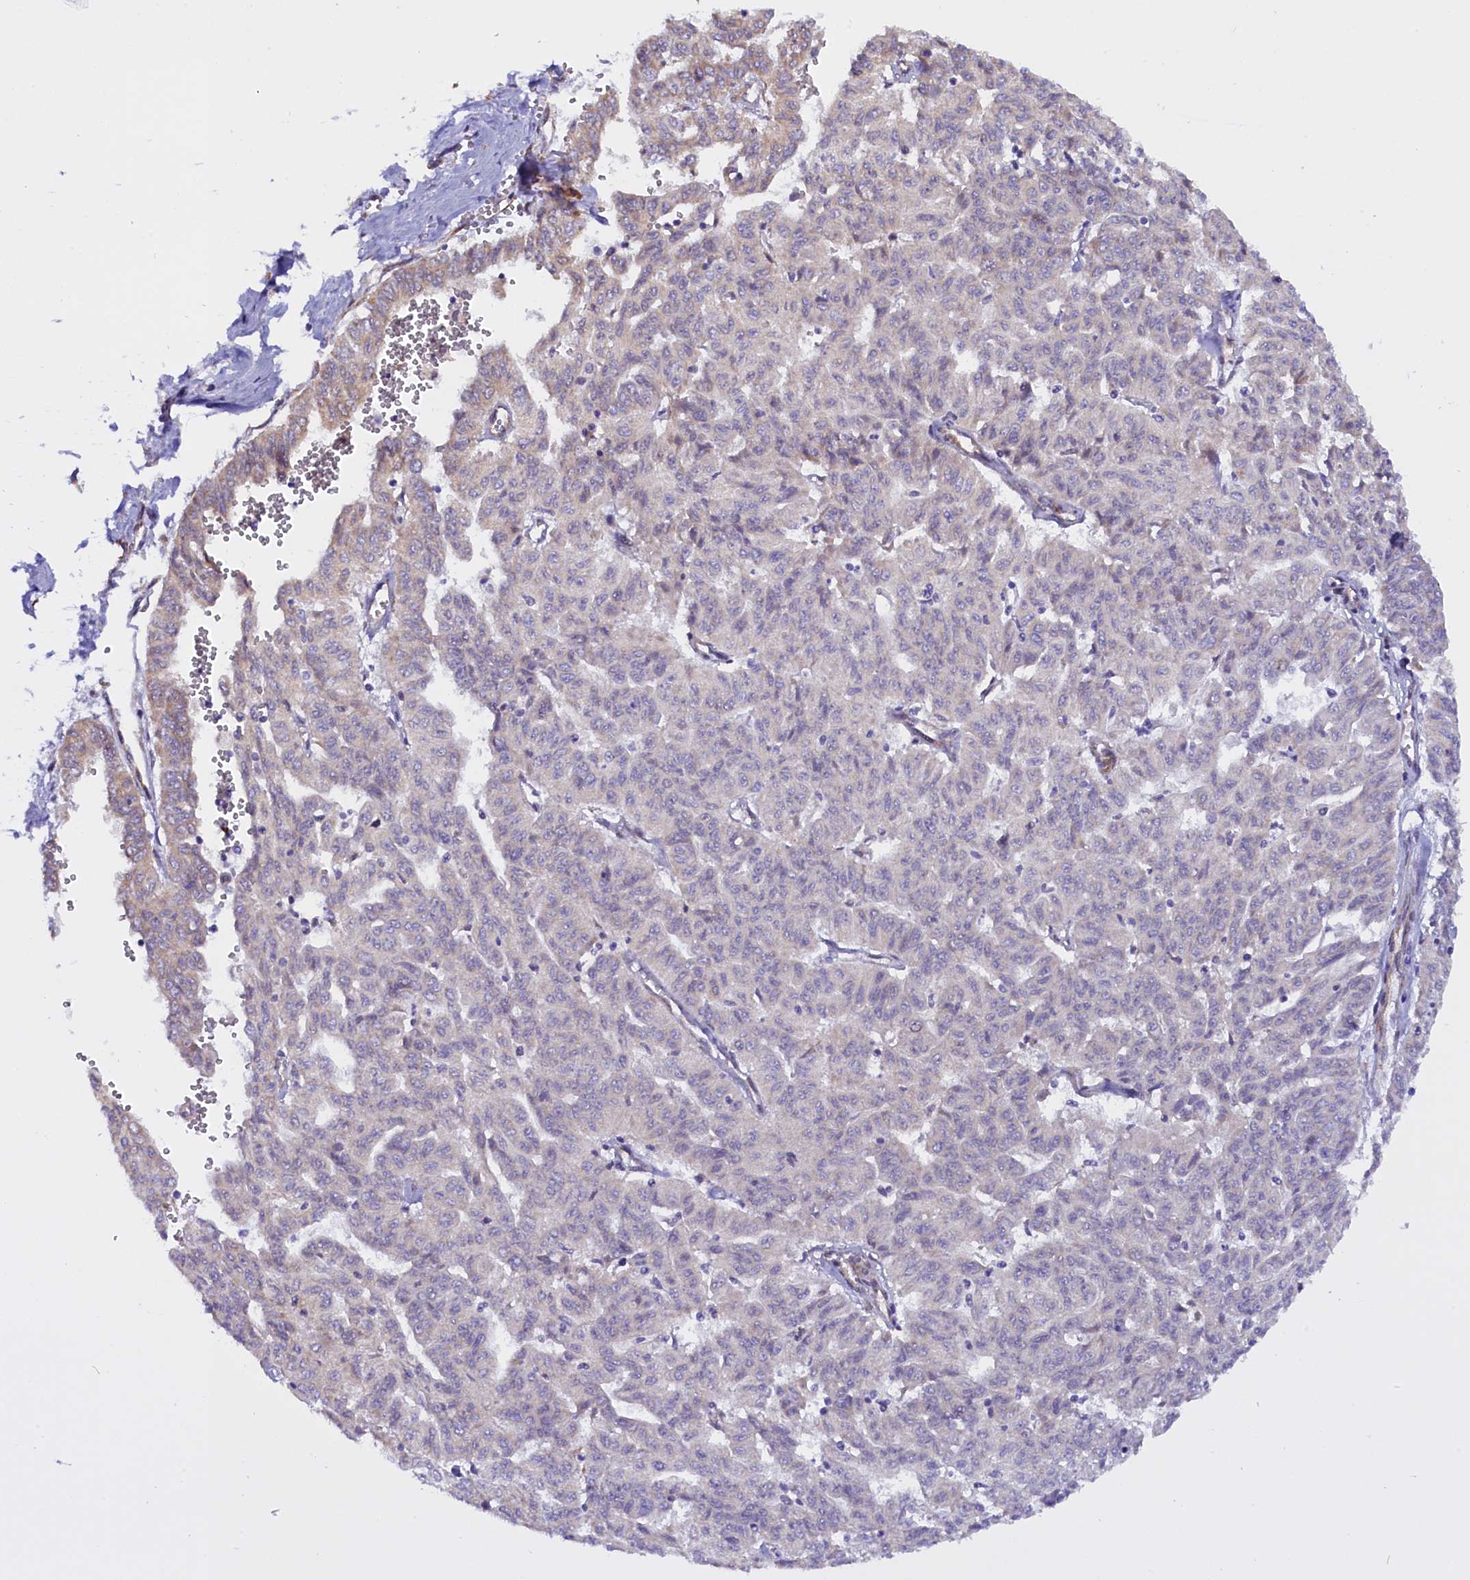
{"staining": {"intensity": "weak", "quantity": "<25%", "location": "cytoplasmic/membranous"}, "tissue": "liver cancer", "cell_type": "Tumor cells", "image_type": "cancer", "snomed": [{"axis": "morphology", "description": "Cholangiocarcinoma"}, {"axis": "topography", "description": "Liver"}], "caption": "Immunohistochemistry (IHC) of liver cancer exhibits no expression in tumor cells. (DAB (3,3'-diaminobenzidine) IHC with hematoxylin counter stain).", "gene": "UACA", "patient": {"sex": "female", "age": 77}}